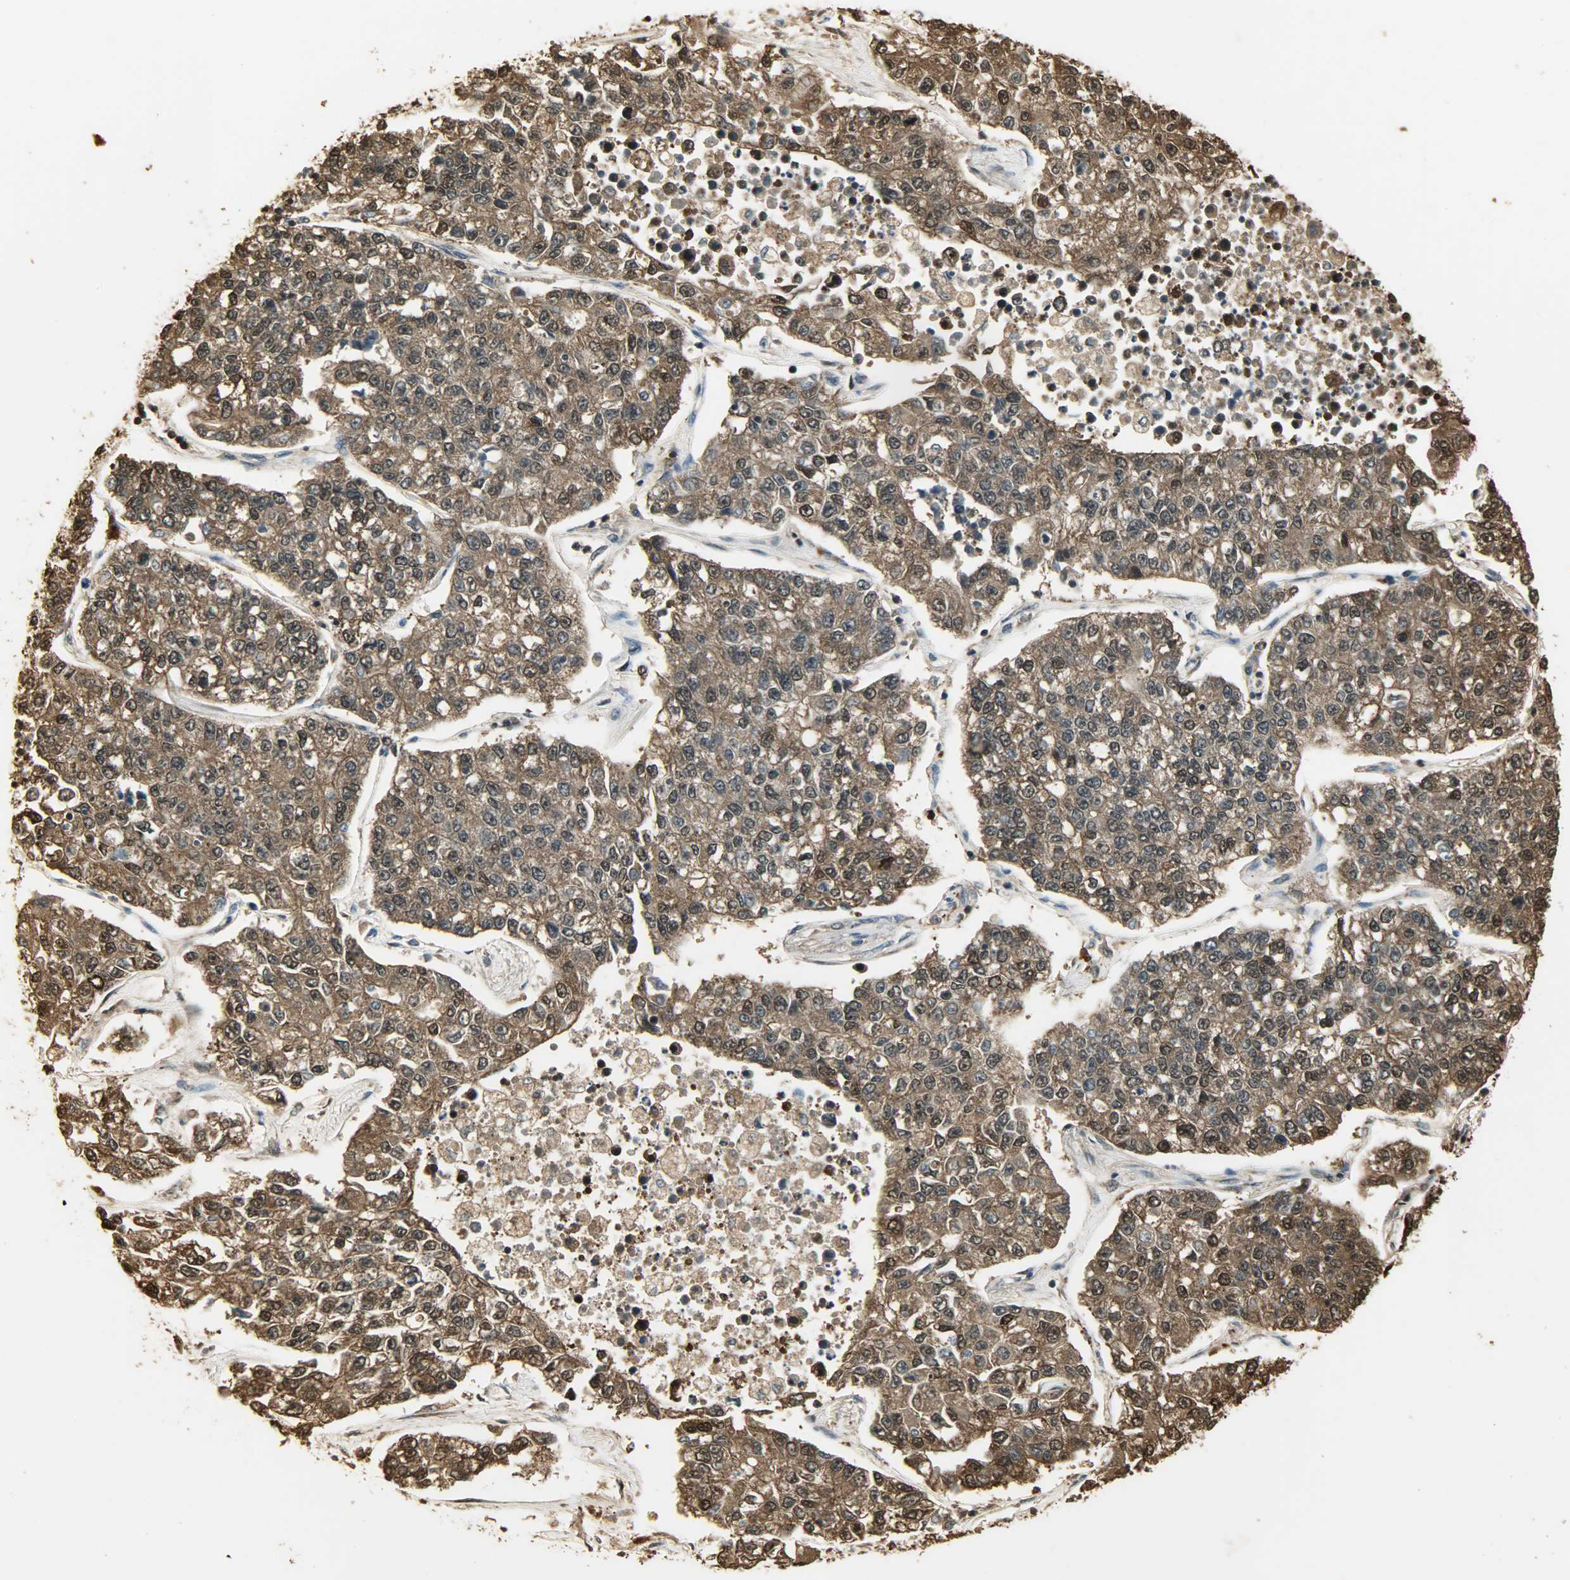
{"staining": {"intensity": "strong", "quantity": ">75%", "location": "cytoplasmic/membranous,nuclear"}, "tissue": "lung cancer", "cell_type": "Tumor cells", "image_type": "cancer", "snomed": [{"axis": "morphology", "description": "Adenocarcinoma, NOS"}, {"axis": "topography", "description": "Lung"}], "caption": "Tumor cells display strong cytoplasmic/membranous and nuclear staining in about >75% of cells in lung cancer (adenocarcinoma). (IHC, brightfield microscopy, high magnification).", "gene": "YWHAZ", "patient": {"sex": "male", "age": 49}}